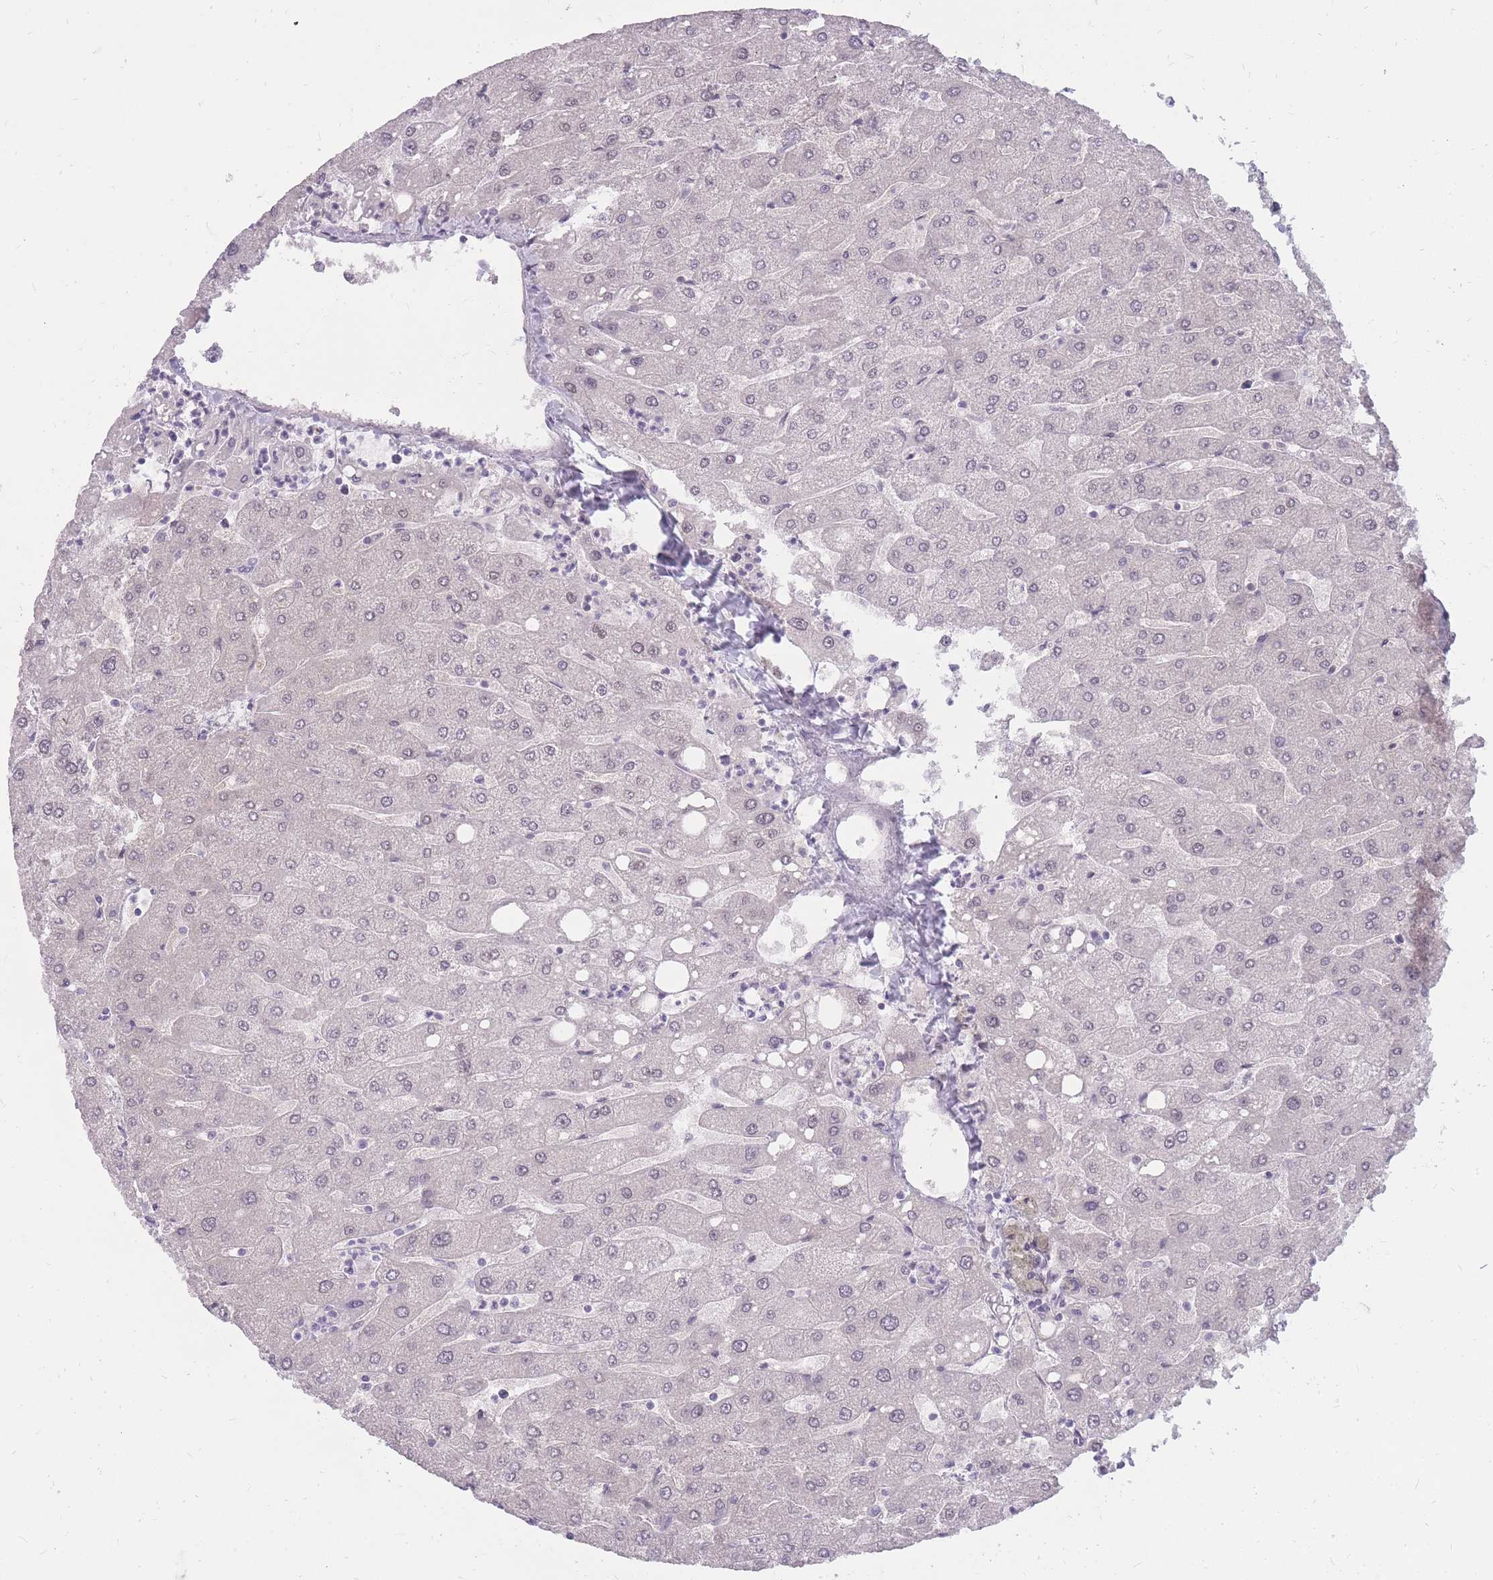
{"staining": {"intensity": "negative", "quantity": "none", "location": "none"}, "tissue": "liver", "cell_type": "Cholangiocytes", "image_type": "normal", "snomed": [{"axis": "morphology", "description": "Normal tissue, NOS"}, {"axis": "topography", "description": "Liver"}], "caption": "Cholangiocytes are negative for brown protein staining in unremarkable liver. (DAB (3,3'-diaminobenzidine) immunohistochemistry (IHC) with hematoxylin counter stain).", "gene": "POM121C", "patient": {"sex": "male", "age": 67}}